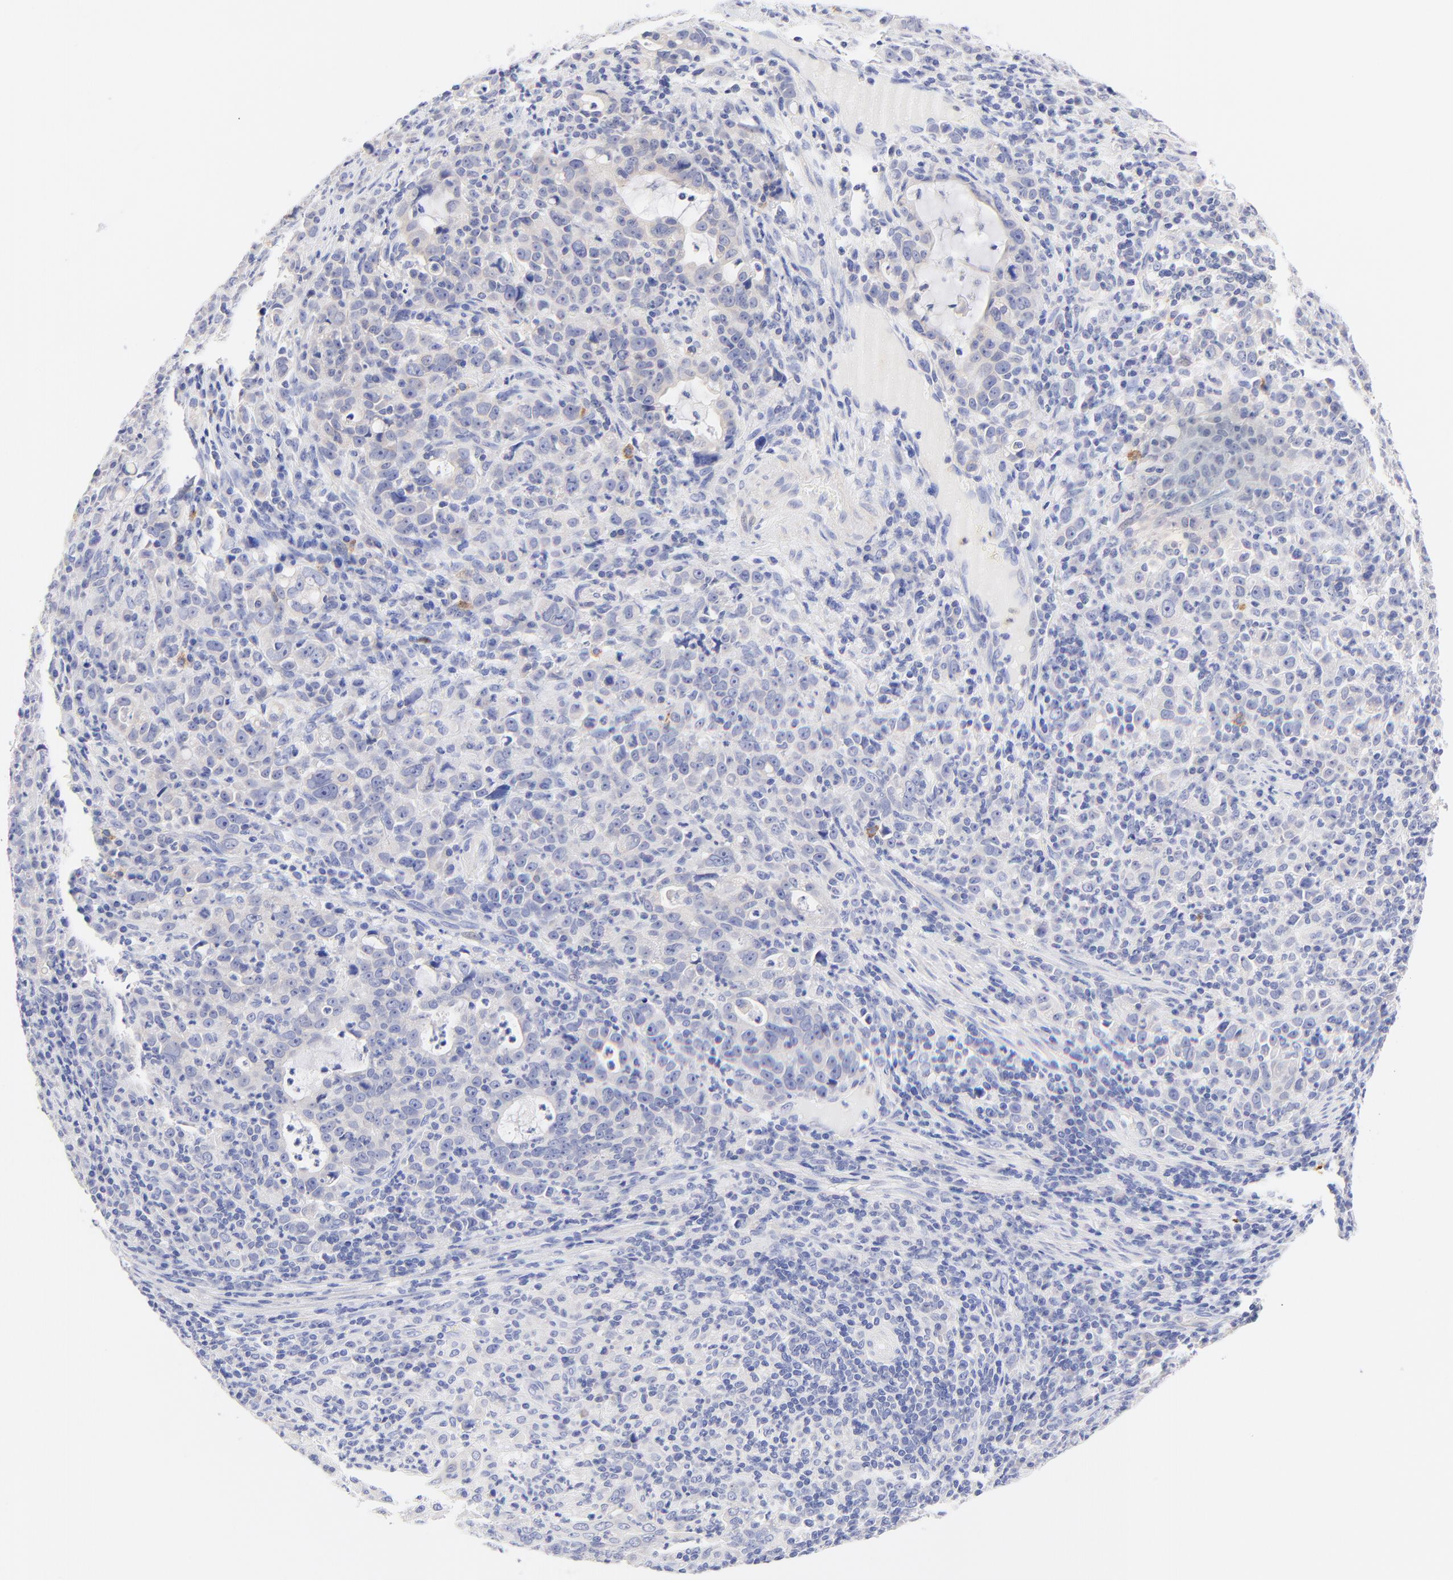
{"staining": {"intensity": "negative", "quantity": "none", "location": "none"}, "tissue": "stomach cancer", "cell_type": "Tumor cells", "image_type": "cancer", "snomed": [{"axis": "morphology", "description": "Adenocarcinoma, NOS"}, {"axis": "topography", "description": "Stomach, upper"}], "caption": "Immunohistochemistry (IHC) micrograph of neoplastic tissue: human stomach cancer stained with DAB displays no significant protein expression in tumor cells. (DAB (3,3'-diaminobenzidine) IHC with hematoxylin counter stain).", "gene": "EBP", "patient": {"sex": "female", "age": 50}}